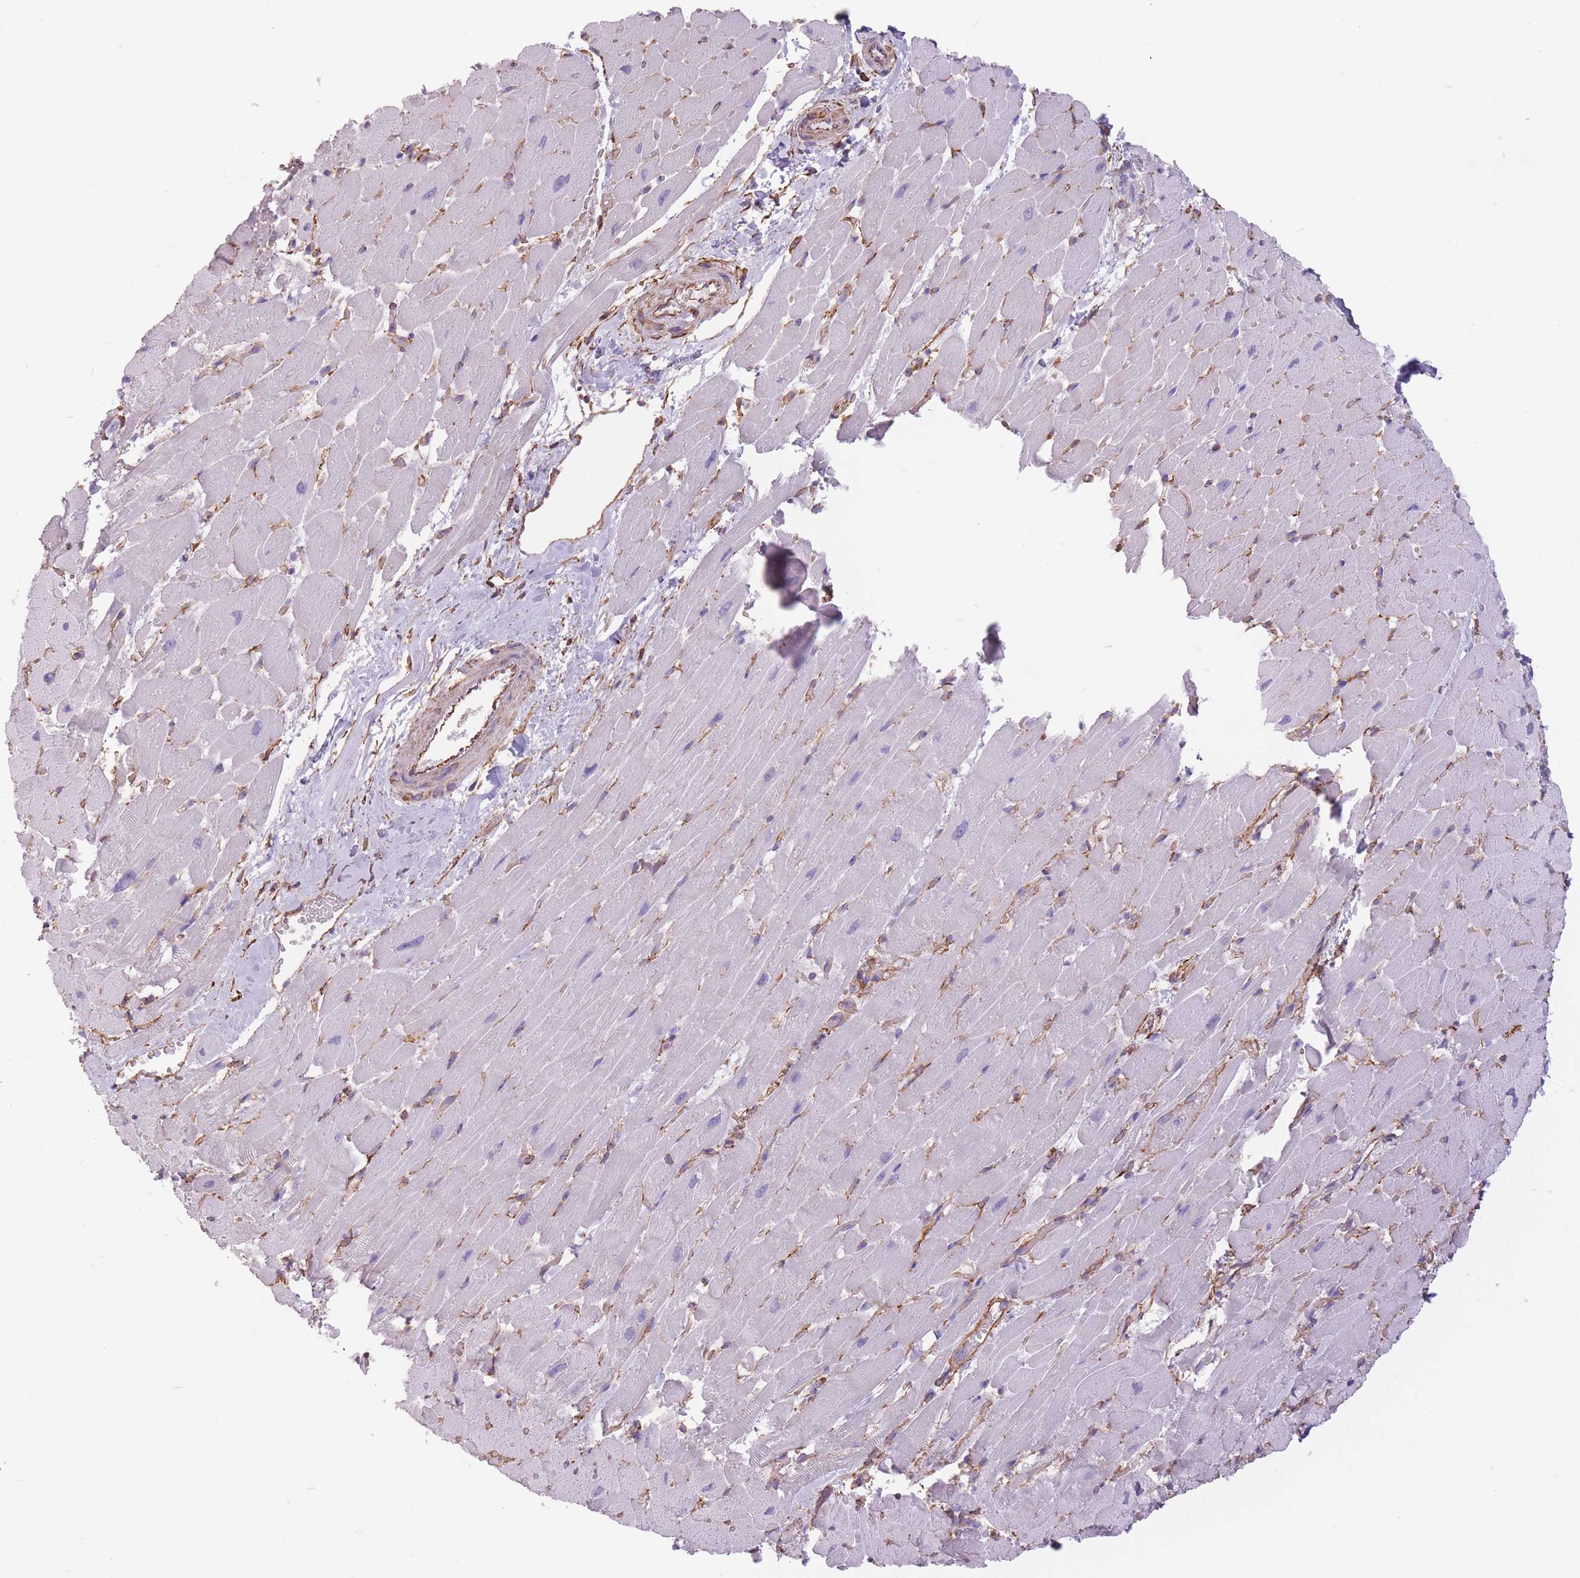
{"staining": {"intensity": "negative", "quantity": "none", "location": "none"}, "tissue": "heart muscle", "cell_type": "Cardiomyocytes", "image_type": "normal", "snomed": [{"axis": "morphology", "description": "Normal tissue, NOS"}, {"axis": "topography", "description": "Heart"}], "caption": "IHC of unremarkable heart muscle displays no positivity in cardiomyocytes. (DAB (3,3'-diaminobenzidine) IHC, high magnification).", "gene": "ADD1", "patient": {"sex": "male", "age": 37}}